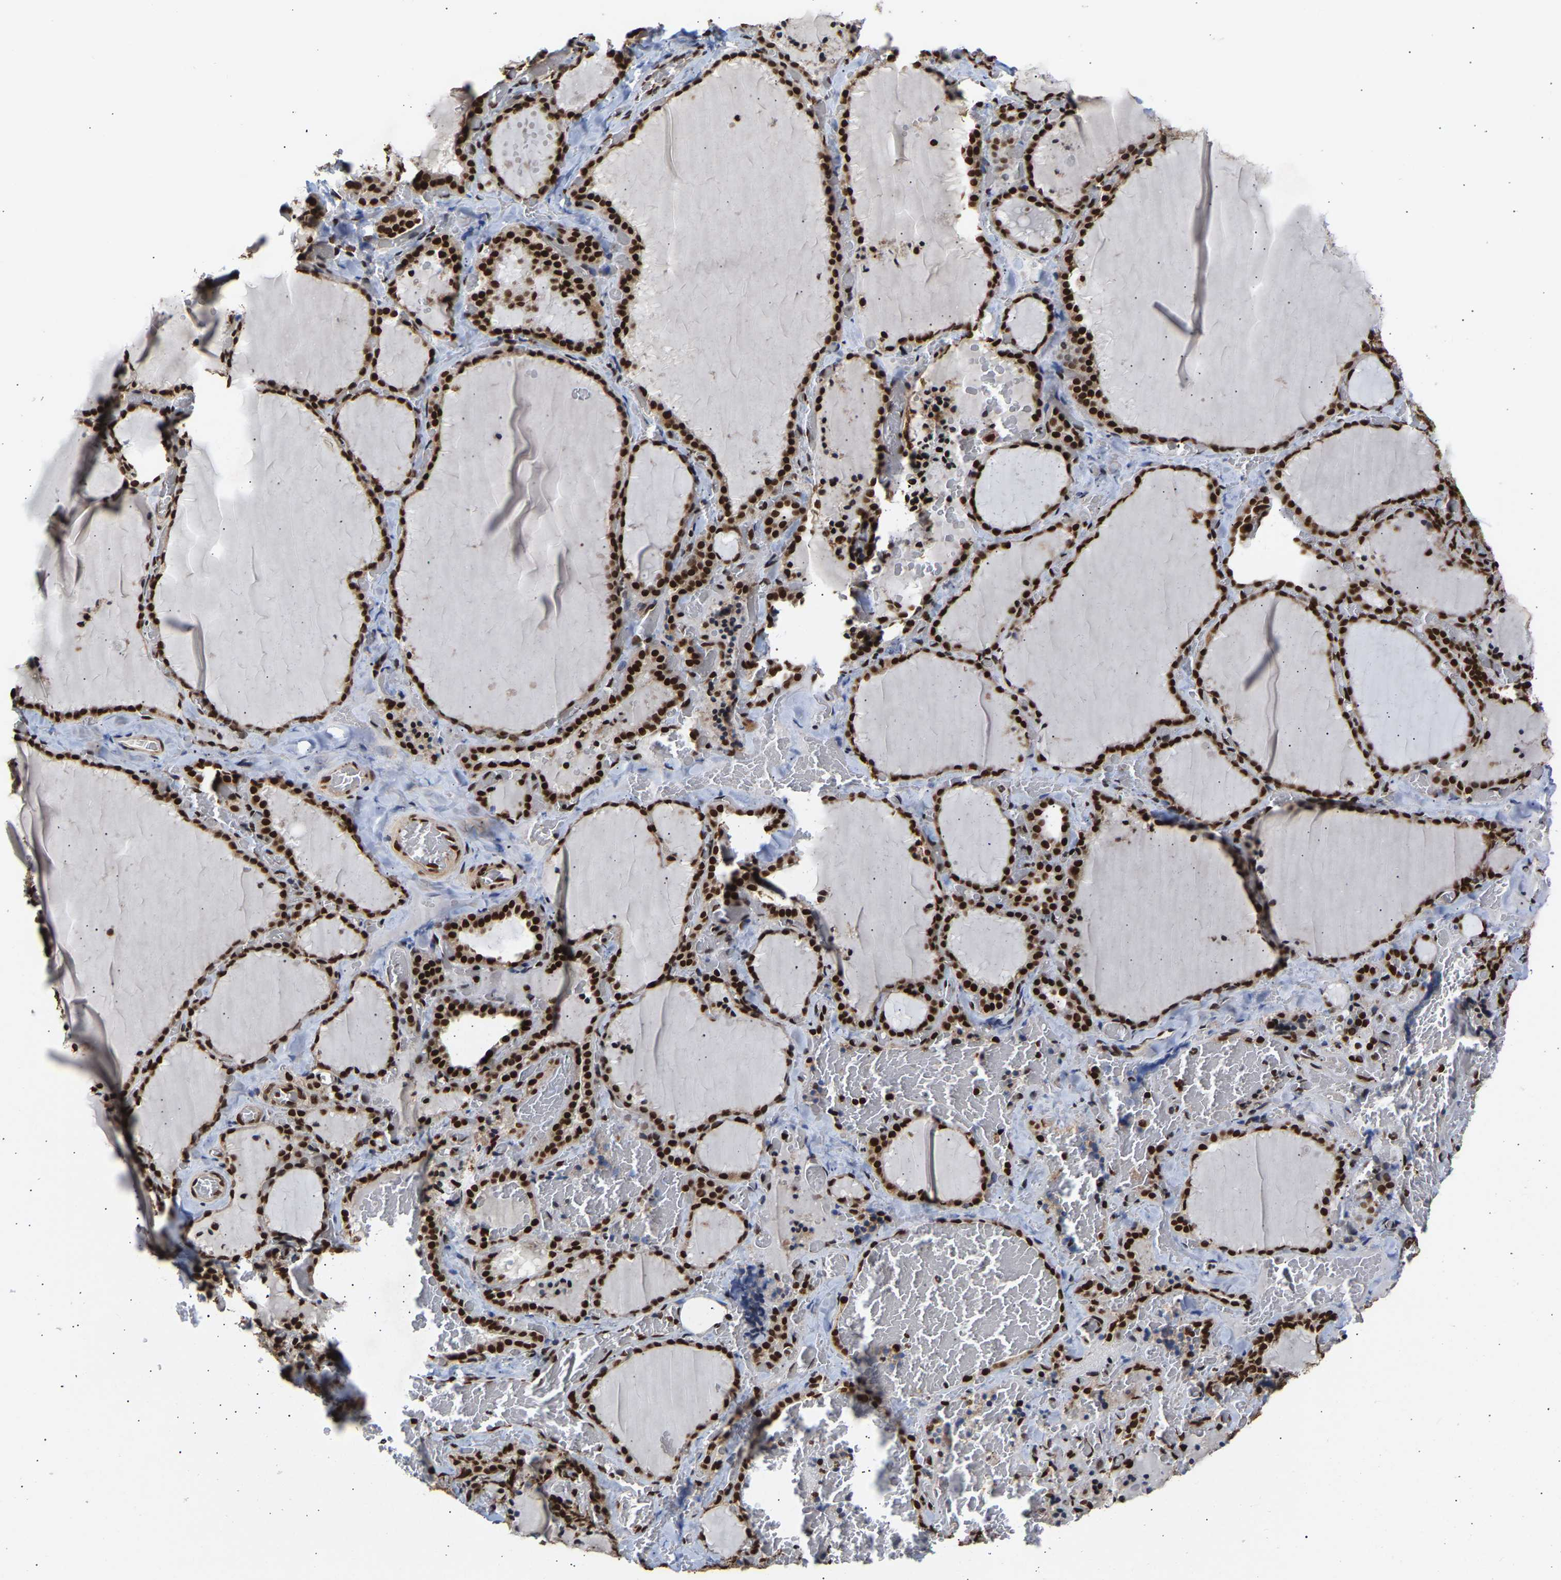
{"staining": {"intensity": "strong", "quantity": ">75%", "location": "nuclear"}, "tissue": "thyroid gland", "cell_type": "Glandular cells", "image_type": "normal", "snomed": [{"axis": "morphology", "description": "Normal tissue, NOS"}, {"axis": "topography", "description": "Thyroid gland"}], "caption": "Approximately >75% of glandular cells in unremarkable human thyroid gland reveal strong nuclear protein positivity as visualized by brown immunohistochemical staining.", "gene": "PSIP1", "patient": {"sex": "female", "age": 22}}